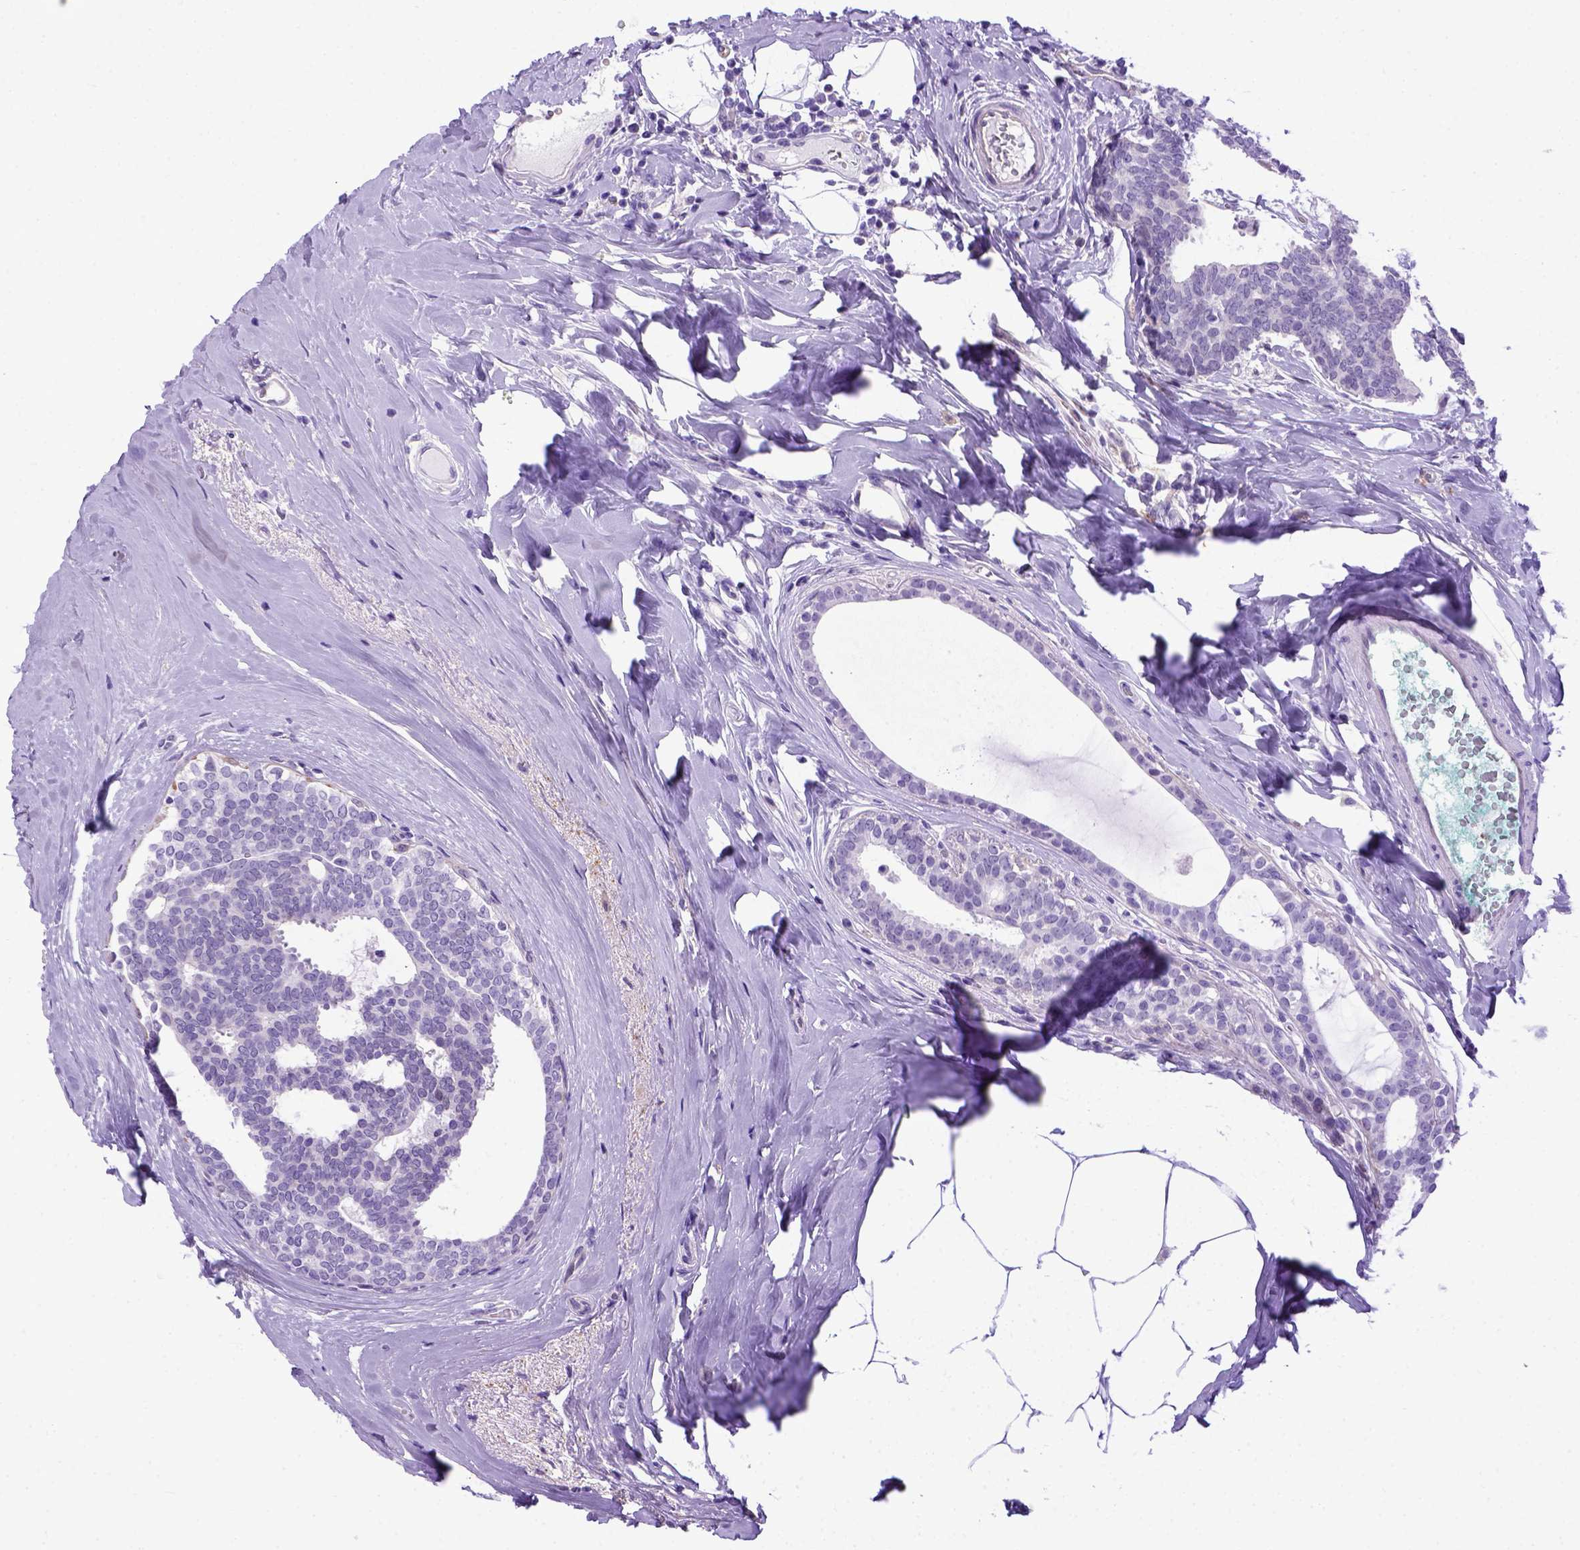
{"staining": {"intensity": "negative", "quantity": "none", "location": "none"}, "tissue": "breast cancer", "cell_type": "Tumor cells", "image_type": "cancer", "snomed": [{"axis": "morphology", "description": "Intraductal carcinoma, in situ"}, {"axis": "morphology", "description": "Duct carcinoma"}, {"axis": "morphology", "description": "Lobular carcinoma, in situ"}, {"axis": "topography", "description": "Breast"}], "caption": "This is a photomicrograph of IHC staining of breast cancer, which shows no positivity in tumor cells.", "gene": "ADAM12", "patient": {"sex": "female", "age": 44}}